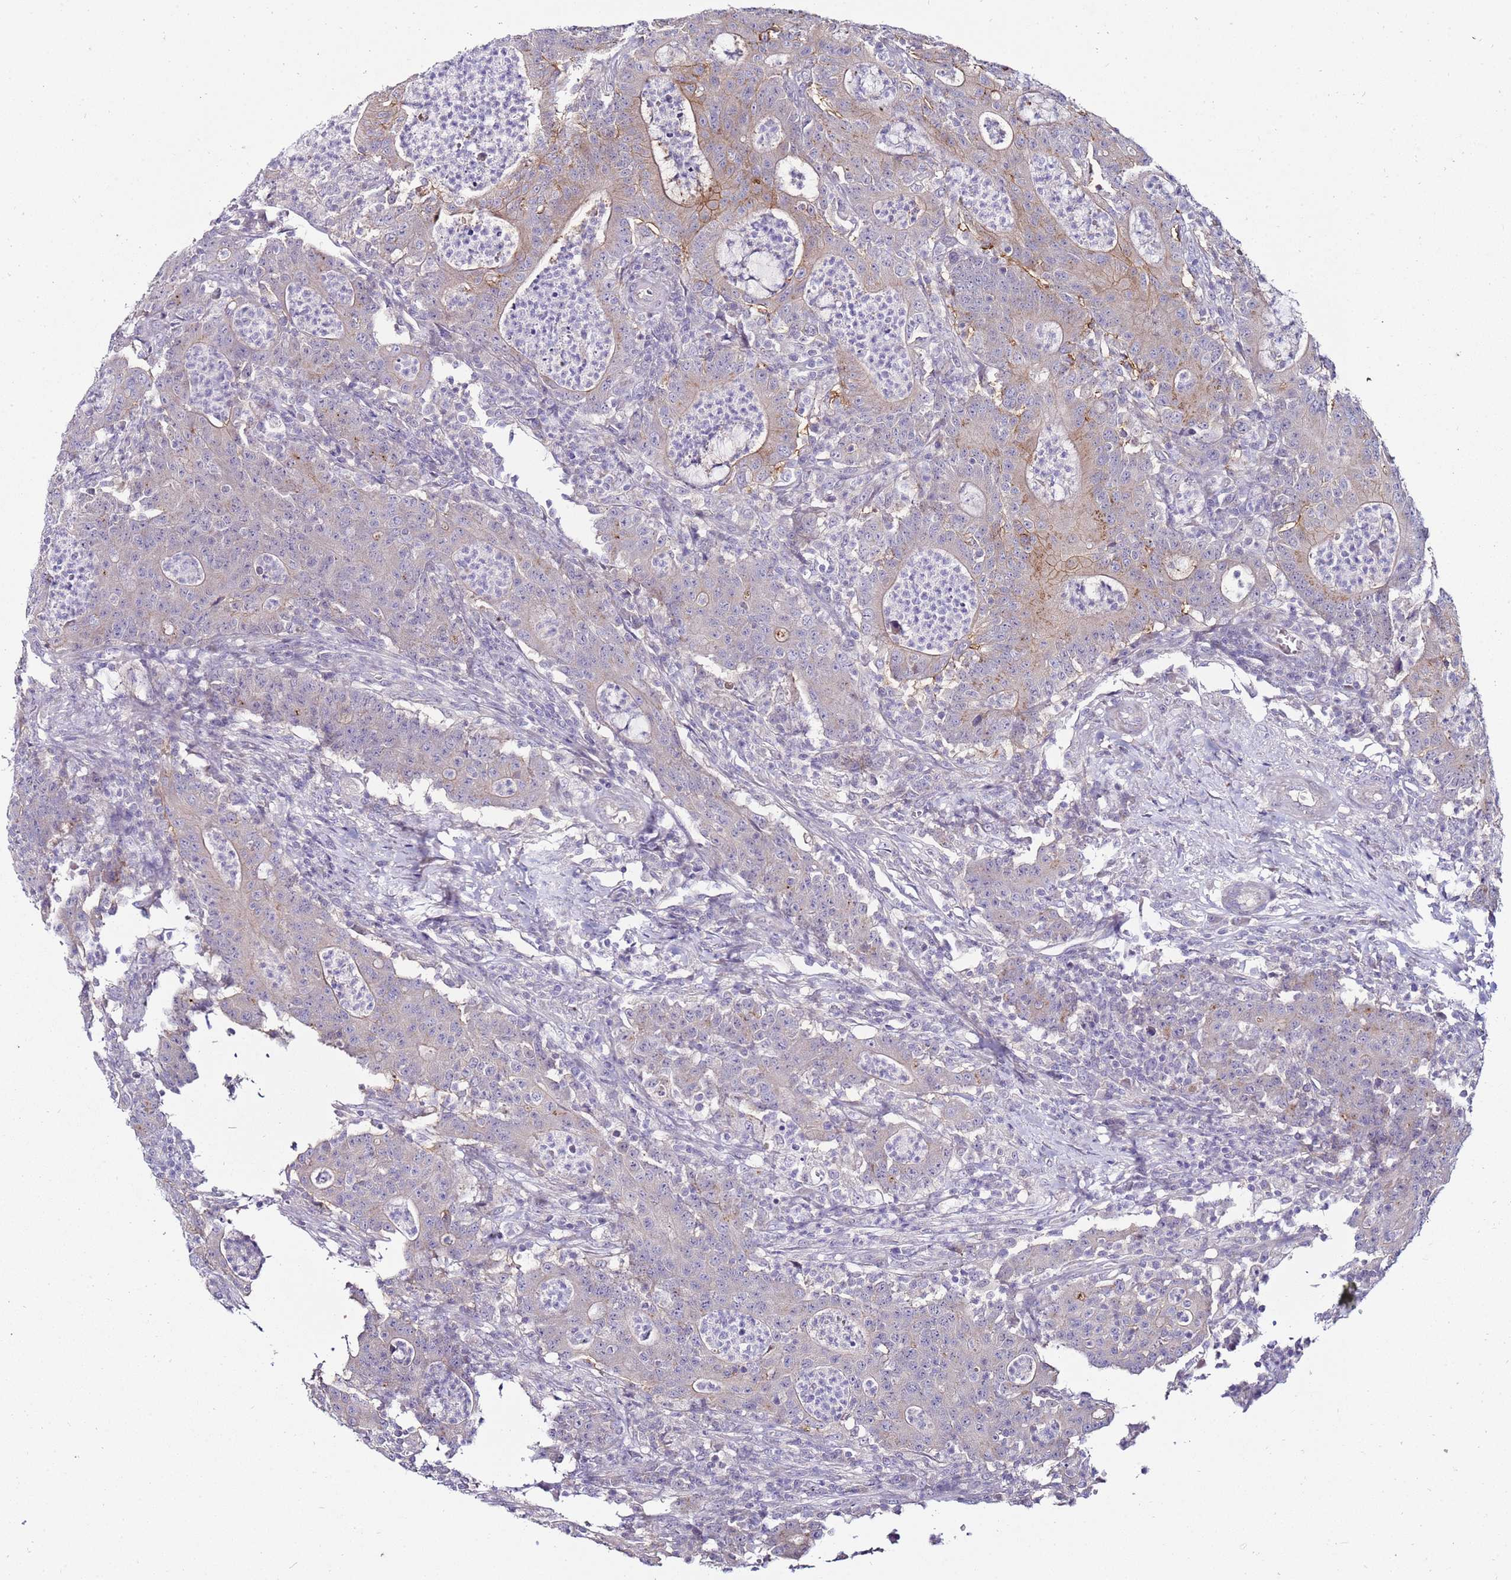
{"staining": {"intensity": "moderate", "quantity": "<25%", "location": "cytoplasmic/membranous"}, "tissue": "colorectal cancer", "cell_type": "Tumor cells", "image_type": "cancer", "snomed": [{"axis": "morphology", "description": "Adenocarcinoma, NOS"}, {"axis": "topography", "description": "Colon"}], "caption": "A high-resolution photomicrograph shows immunohistochemistry staining of colorectal cancer (adenocarcinoma), which displays moderate cytoplasmic/membranous positivity in about <25% of tumor cells. The staining is performed using DAB (3,3'-diaminobenzidine) brown chromogen to label protein expression. The nuclei are counter-stained blue using hematoxylin.", "gene": "GPN3", "patient": {"sex": "male", "age": 83}}